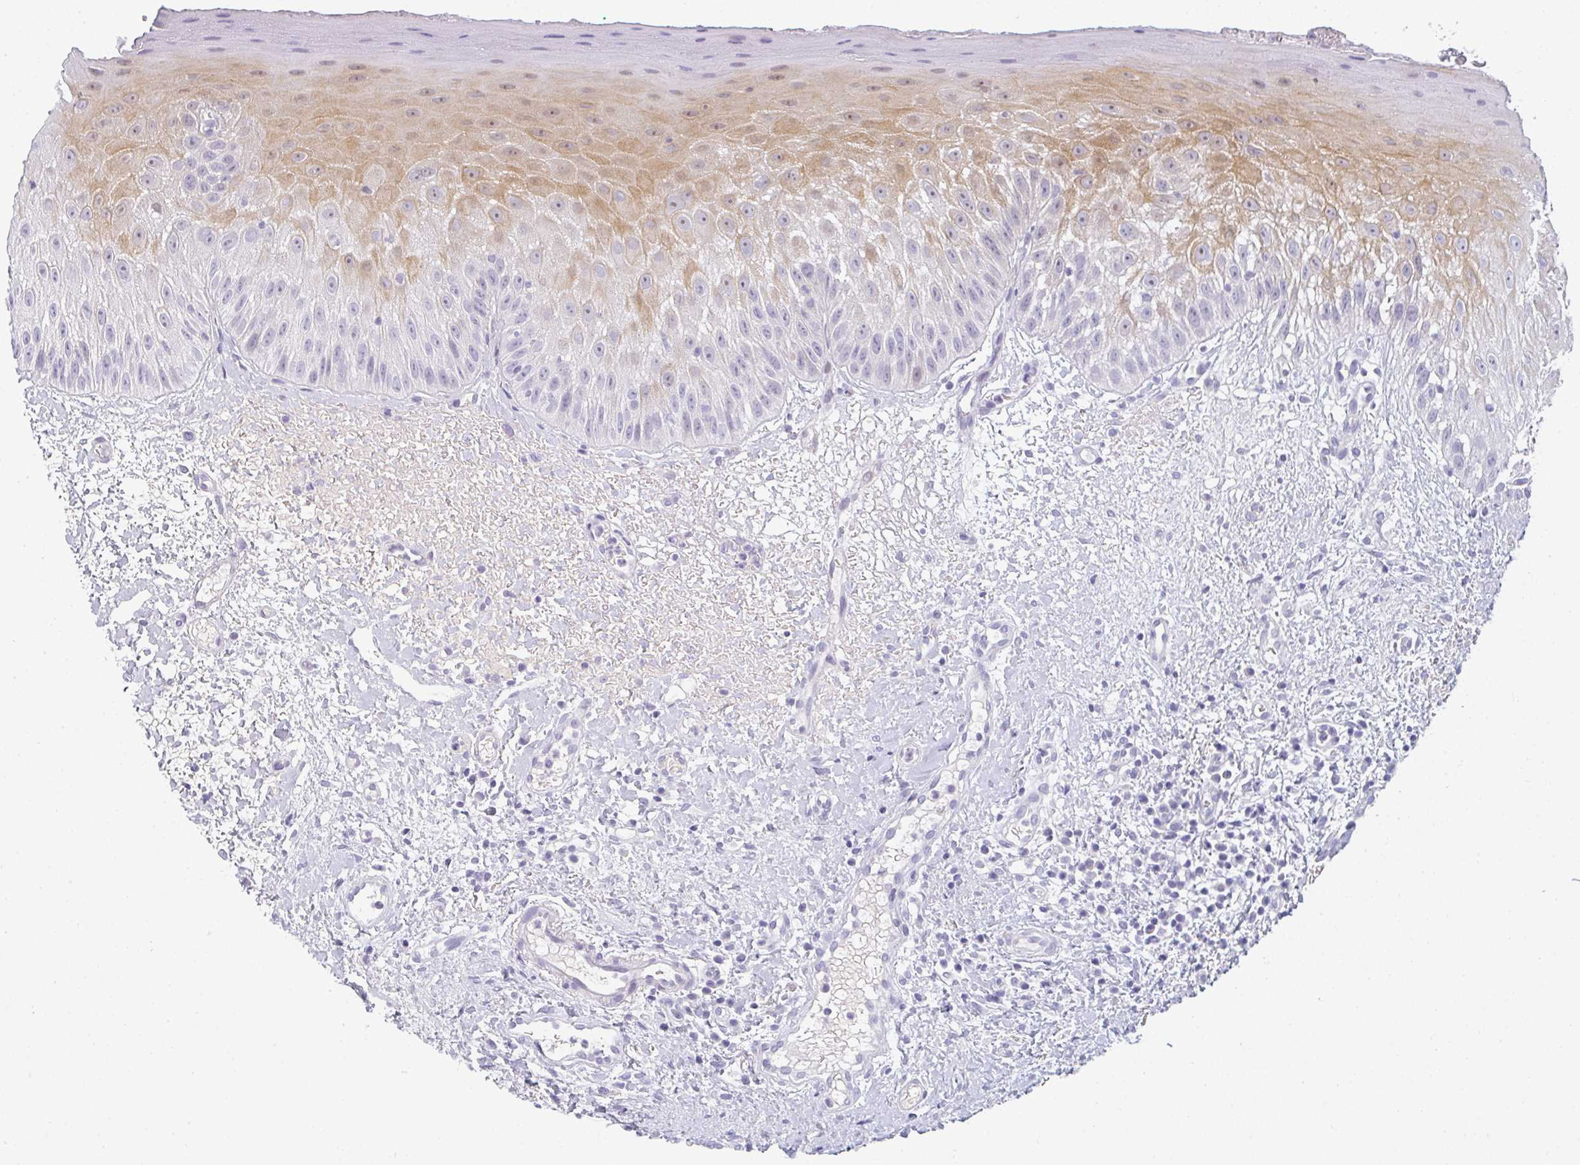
{"staining": {"intensity": "moderate", "quantity": "<25%", "location": "cytoplasmic/membranous,nuclear"}, "tissue": "oral mucosa", "cell_type": "Squamous epithelial cells", "image_type": "normal", "snomed": [{"axis": "morphology", "description": "Normal tissue, NOS"}, {"axis": "topography", "description": "Oral tissue"}, {"axis": "topography", "description": "Tounge, NOS"}], "caption": "About <25% of squamous epithelial cells in normal oral mucosa show moderate cytoplasmic/membranous,nuclear protein expression as visualized by brown immunohistochemical staining.", "gene": "NEU2", "patient": {"sex": "male", "age": 83}}